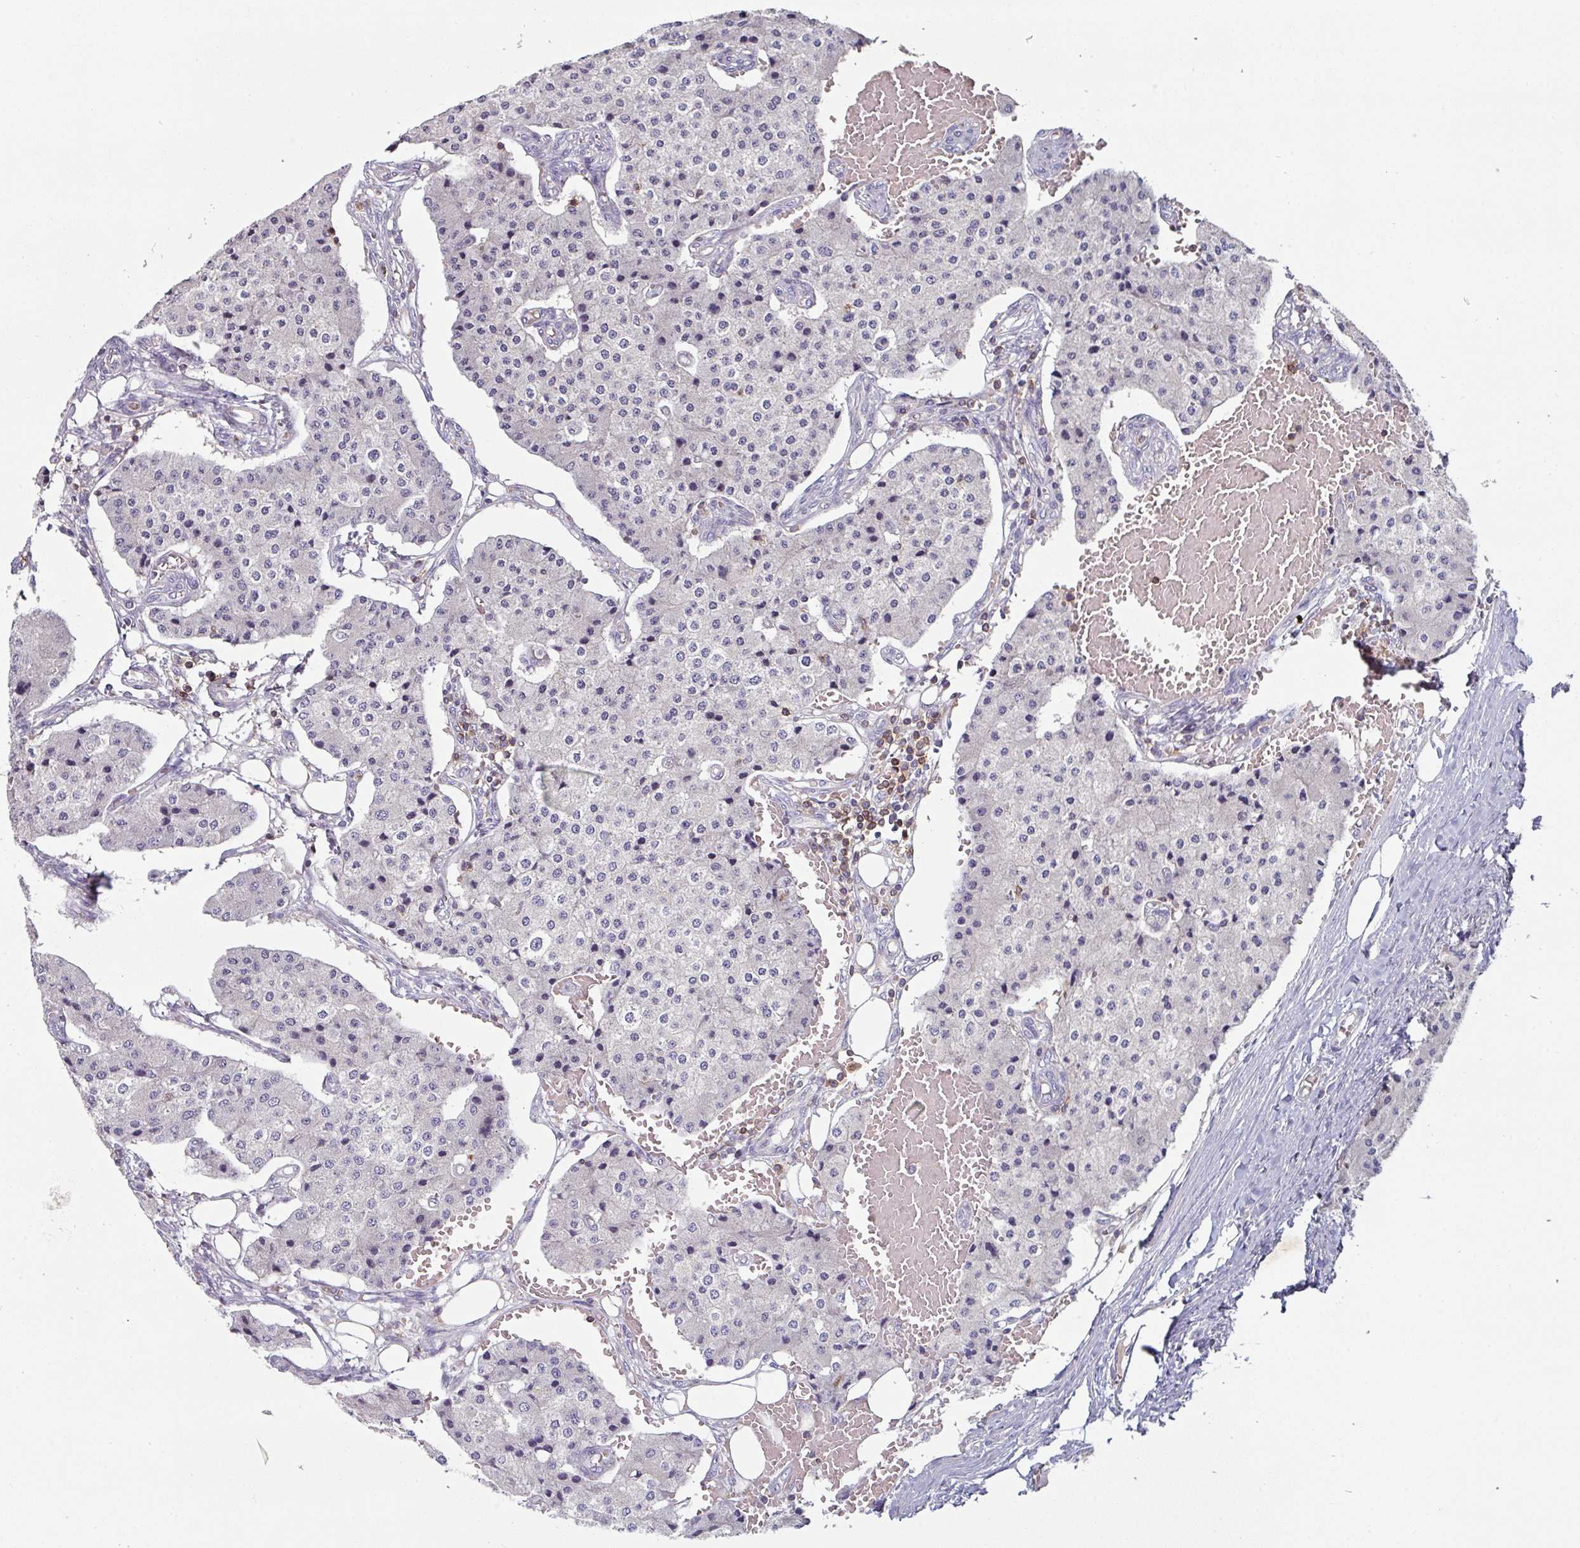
{"staining": {"intensity": "negative", "quantity": "none", "location": "none"}, "tissue": "carcinoid", "cell_type": "Tumor cells", "image_type": "cancer", "snomed": [{"axis": "morphology", "description": "Carcinoid, malignant, NOS"}, {"axis": "topography", "description": "Colon"}], "caption": "Immunohistochemistry histopathology image of neoplastic tissue: carcinoid stained with DAB displays no significant protein staining in tumor cells. (Brightfield microscopy of DAB (3,3'-diaminobenzidine) immunohistochemistry at high magnification).", "gene": "CD3G", "patient": {"sex": "female", "age": 52}}